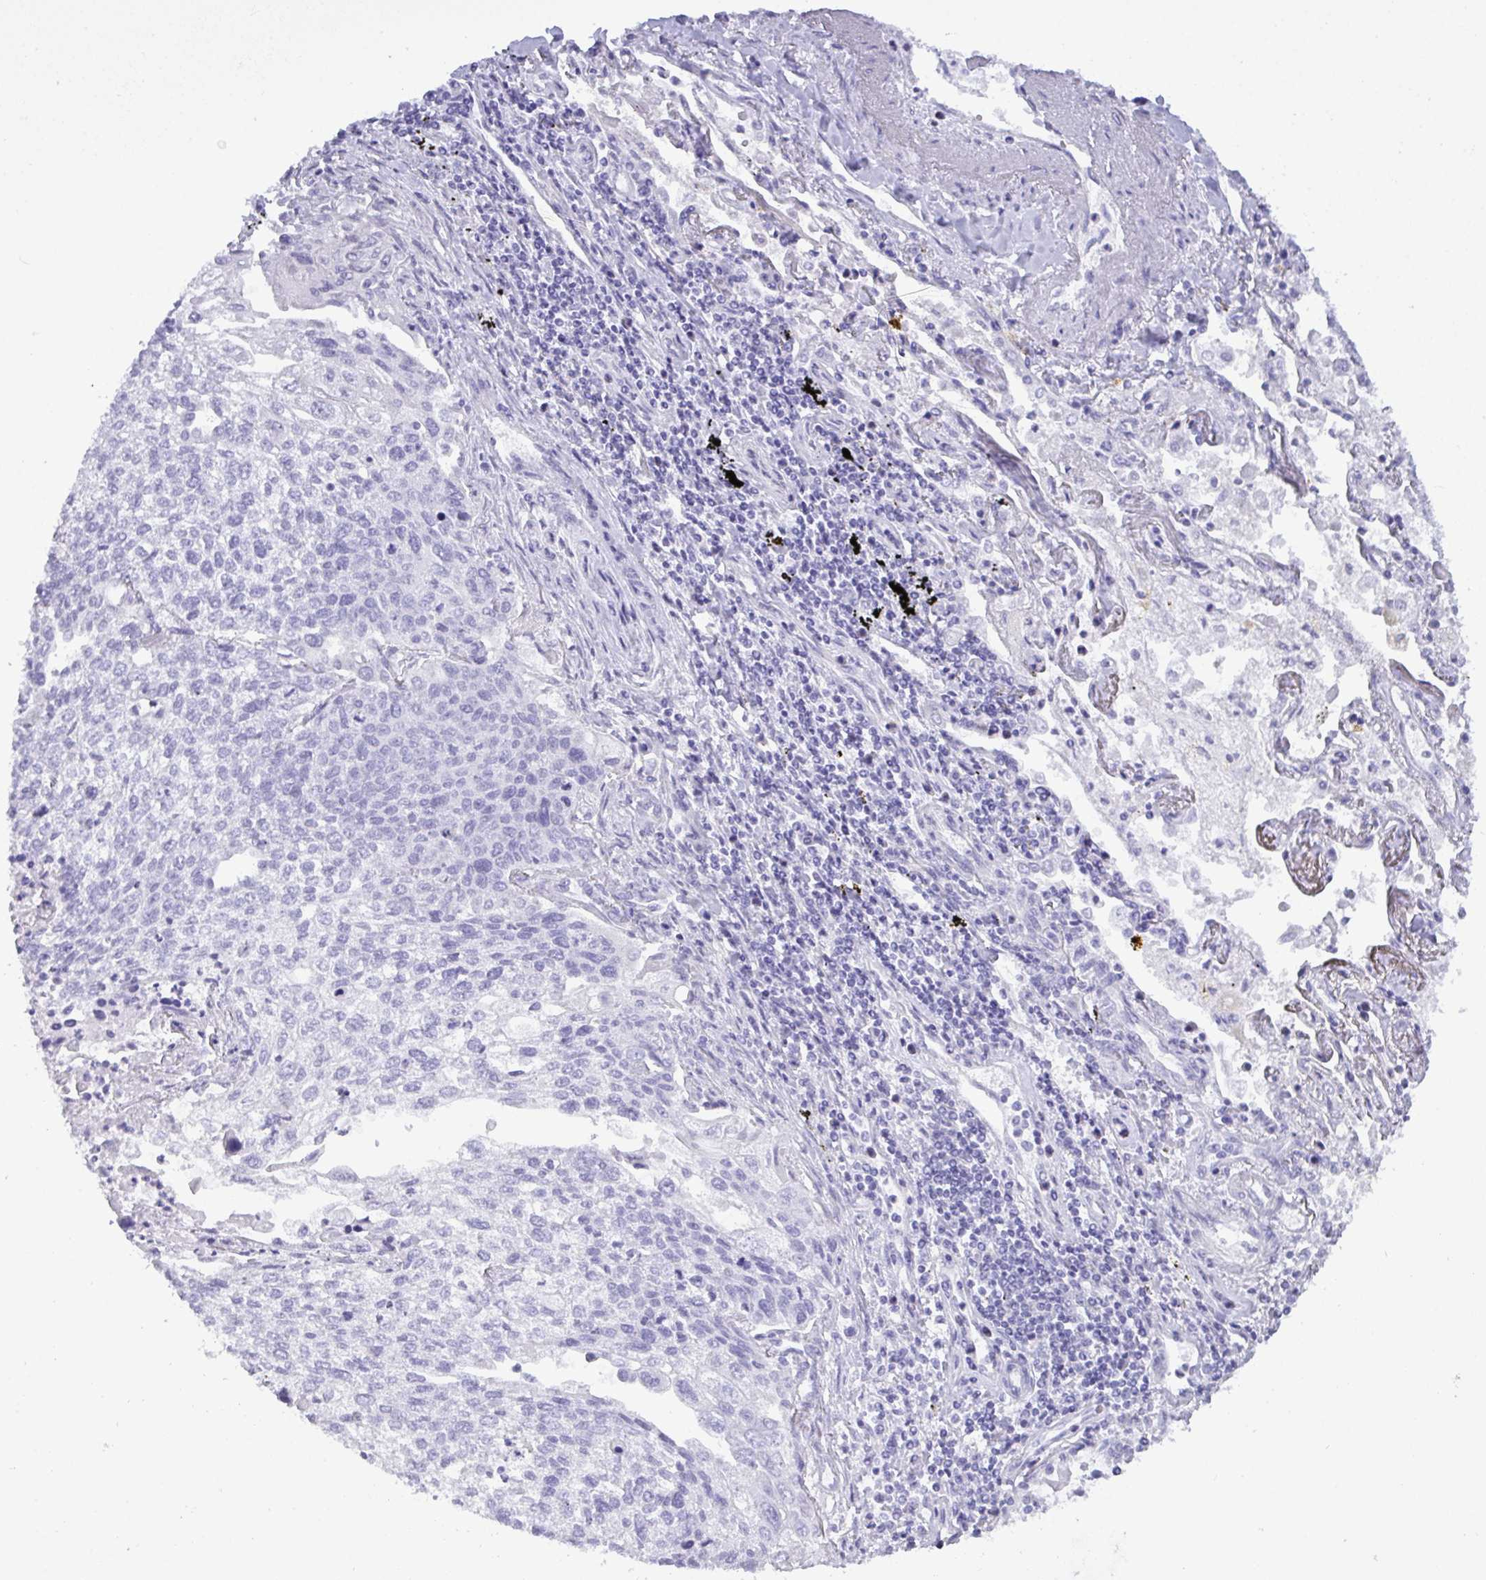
{"staining": {"intensity": "negative", "quantity": "none", "location": "none"}, "tissue": "lung cancer", "cell_type": "Tumor cells", "image_type": "cancer", "snomed": [{"axis": "morphology", "description": "Squamous cell carcinoma, NOS"}, {"axis": "topography", "description": "Lung"}], "caption": "Tumor cells are negative for protein expression in human lung cancer.", "gene": "C4orf33", "patient": {"sex": "male", "age": 74}}